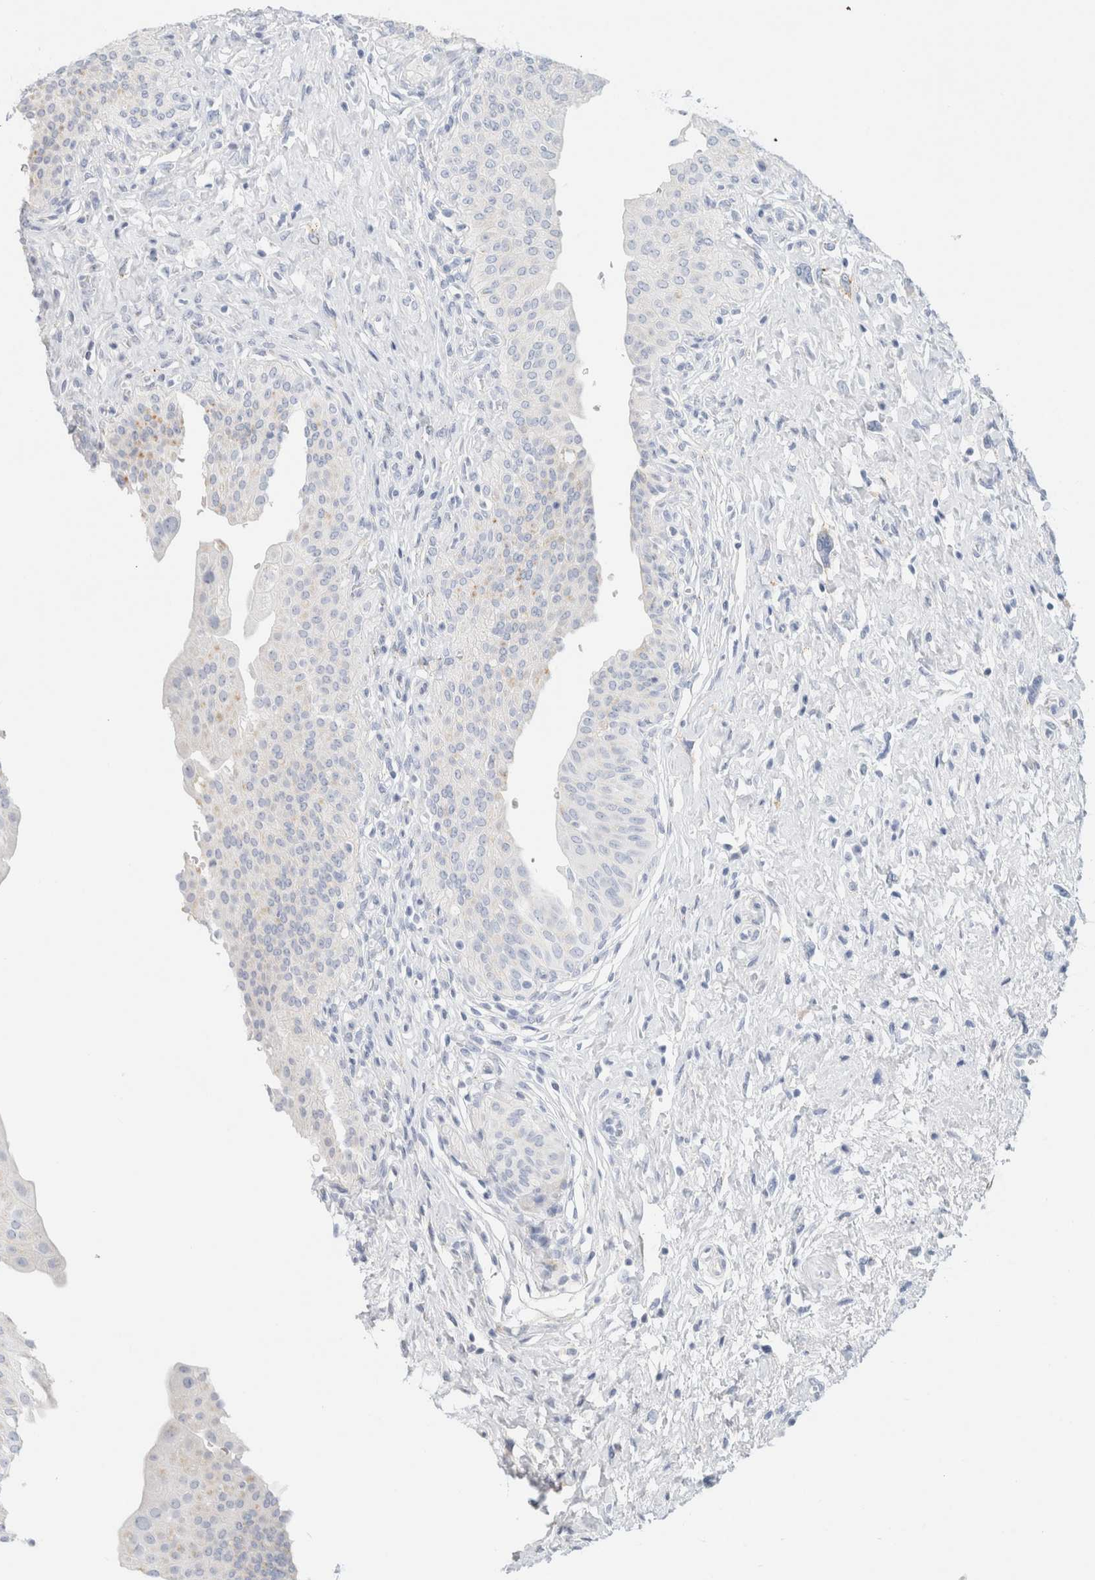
{"staining": {"intensity": "negative", "quantity": "none", "location": "none"}, "tissue": "urinary bladder", "cell_type": "Urothelial cells", "image_type": "normal", "snomed": [{"axis": "morphology", "description": "Normal tissue, NOS"}, {"axis": "topography", "description": "Urinary bladder"}], "caption": "Urothelial cells are negative for brown protein staining in normal urinary bladder. (Brightfield microscopy of DAB immunohistochemistry at high magnification).", "gene": "CPQ", "patient": {"sex": "male", "age": 46}}